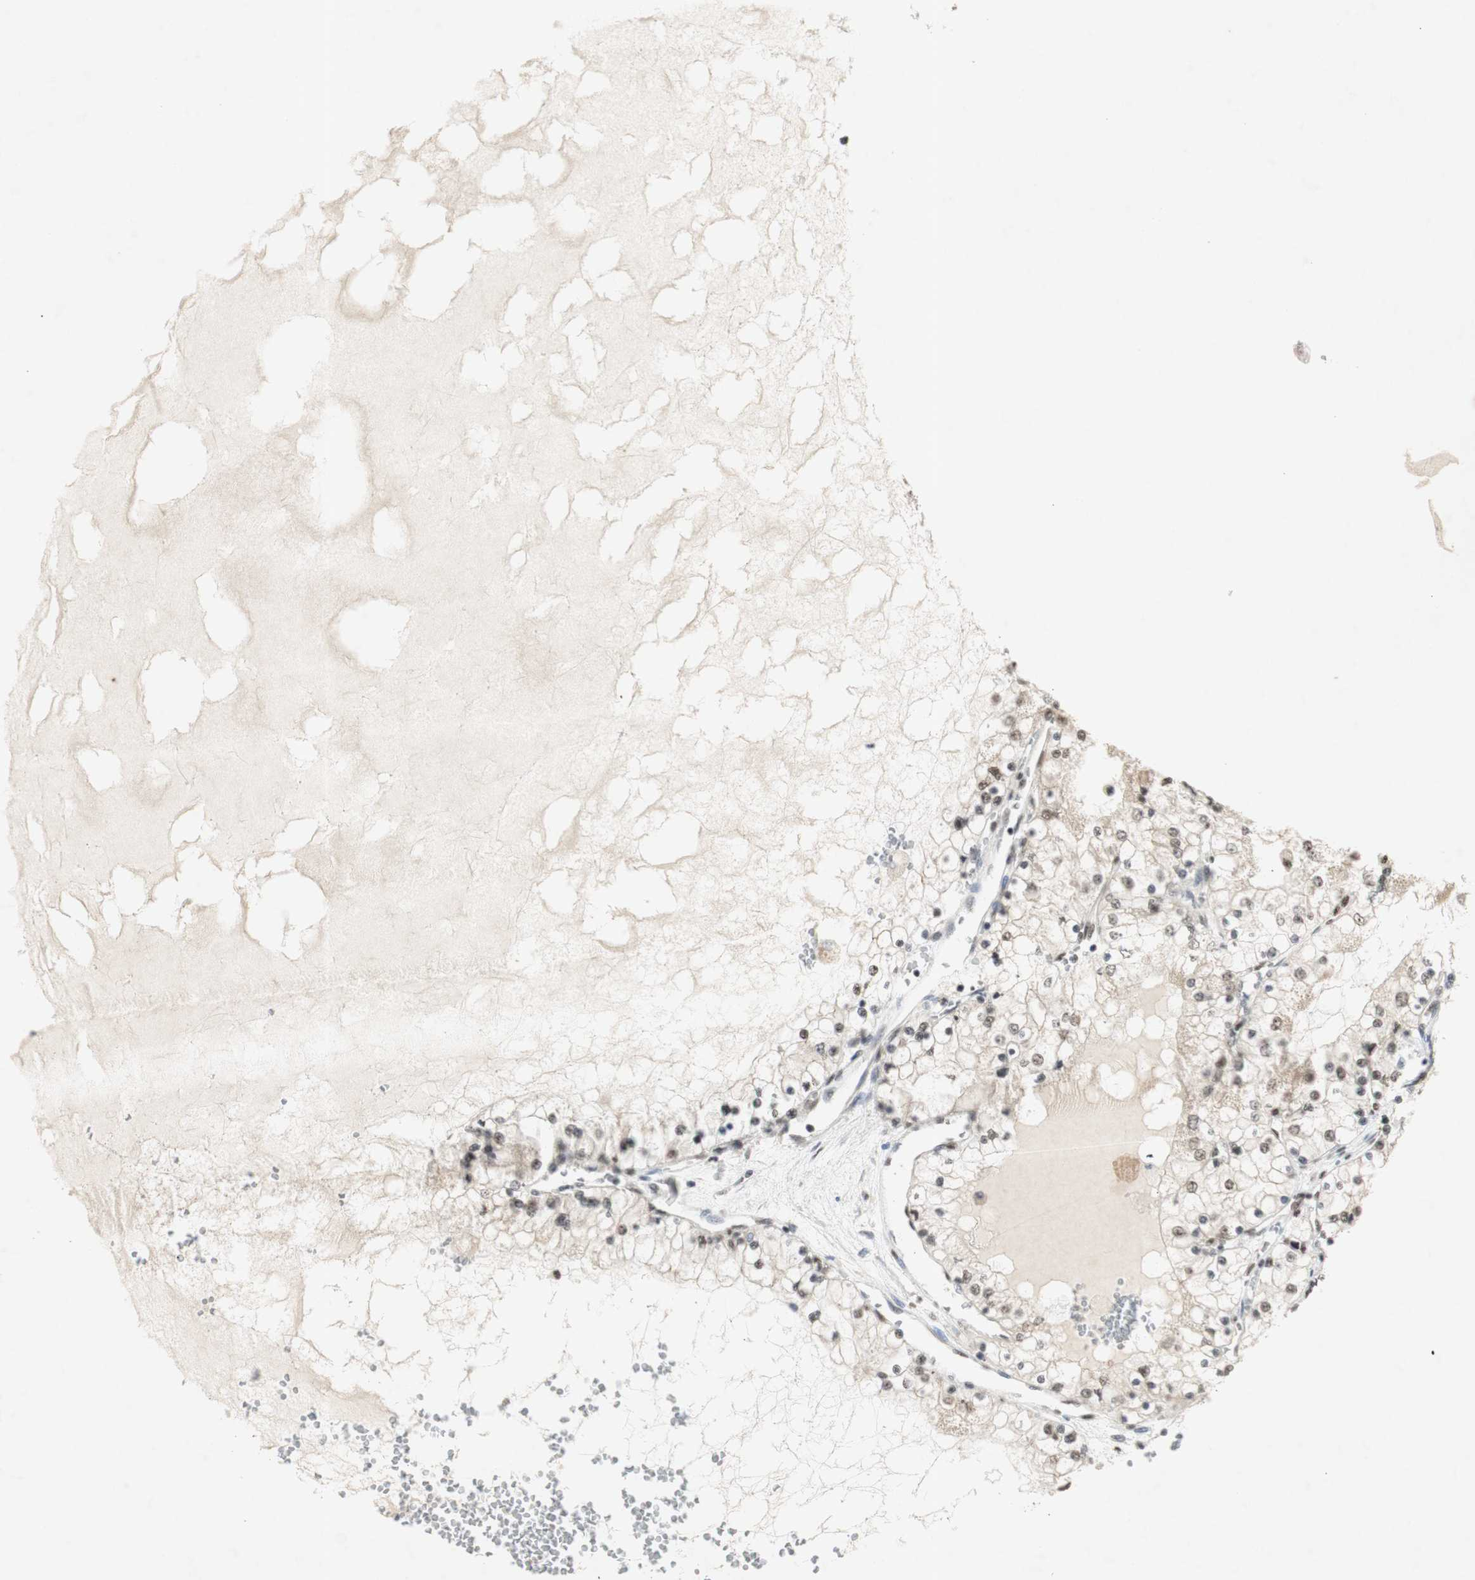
{"staining": {"intensity": "moderate", "quantity": ">75%", "location": "cytoplasmic/membranous,nuclear"}, "tissue": "renal cancer", "cell_type": "Tumor cells", "image_type": "cancer", "snomed": [{"axis": "morphology", "description": "Adenocarcinoma, NOS"}, {"axis": "topography", "description": "Kidney"}], "caption": "Renal cancer stained with DAB (3,3'-diaminobenzidine) immunohistochemistry (IHC) demonstrates medium levels of moderate cytoplasmic/membranous and nuclear positivity in approximately >75% of tumor cells.", "gene": "SNRPB", "patient": {"sex": "male", "age": 68}}